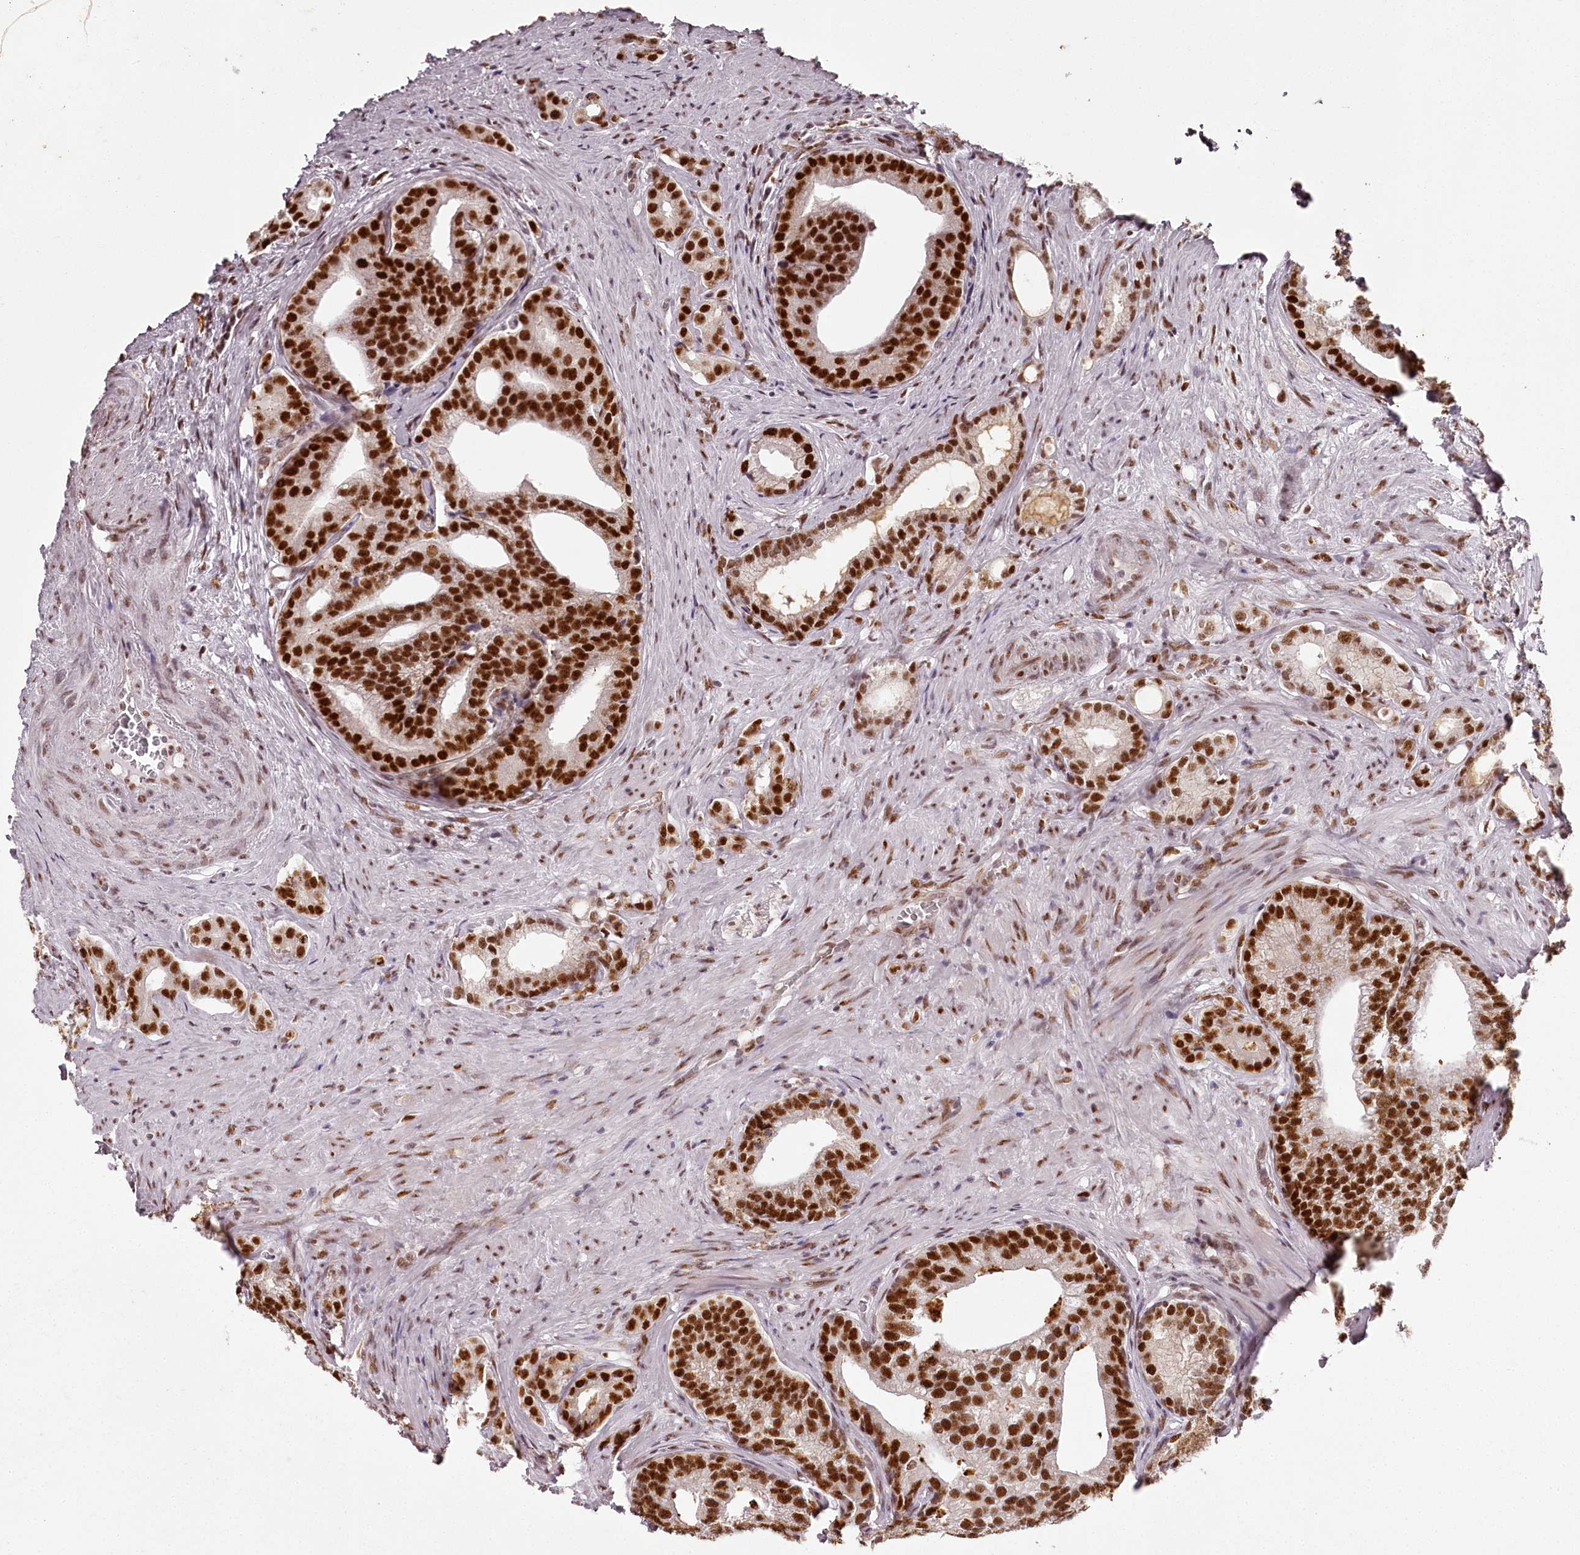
{"staining": {"intensity": "strong", "quantity": ">75%", "location": "nuclear"}, "tissue": "prostate cancer", "cell_type": "Tumor cells", "image_type": "cancer", "snomed": [{"axis": "morphology", "description": "Adenocarcinoma, Low grade"}, {"axis": "topography", "description": "Prostate"}], "caption": "Adenocarcinoma (low-grade) (prostate) tissue demonstrates strong nuclear expression in about >75% of tumor cells", "gene": "PSPC1", "patient": {"sex": "male", "age": 71}}